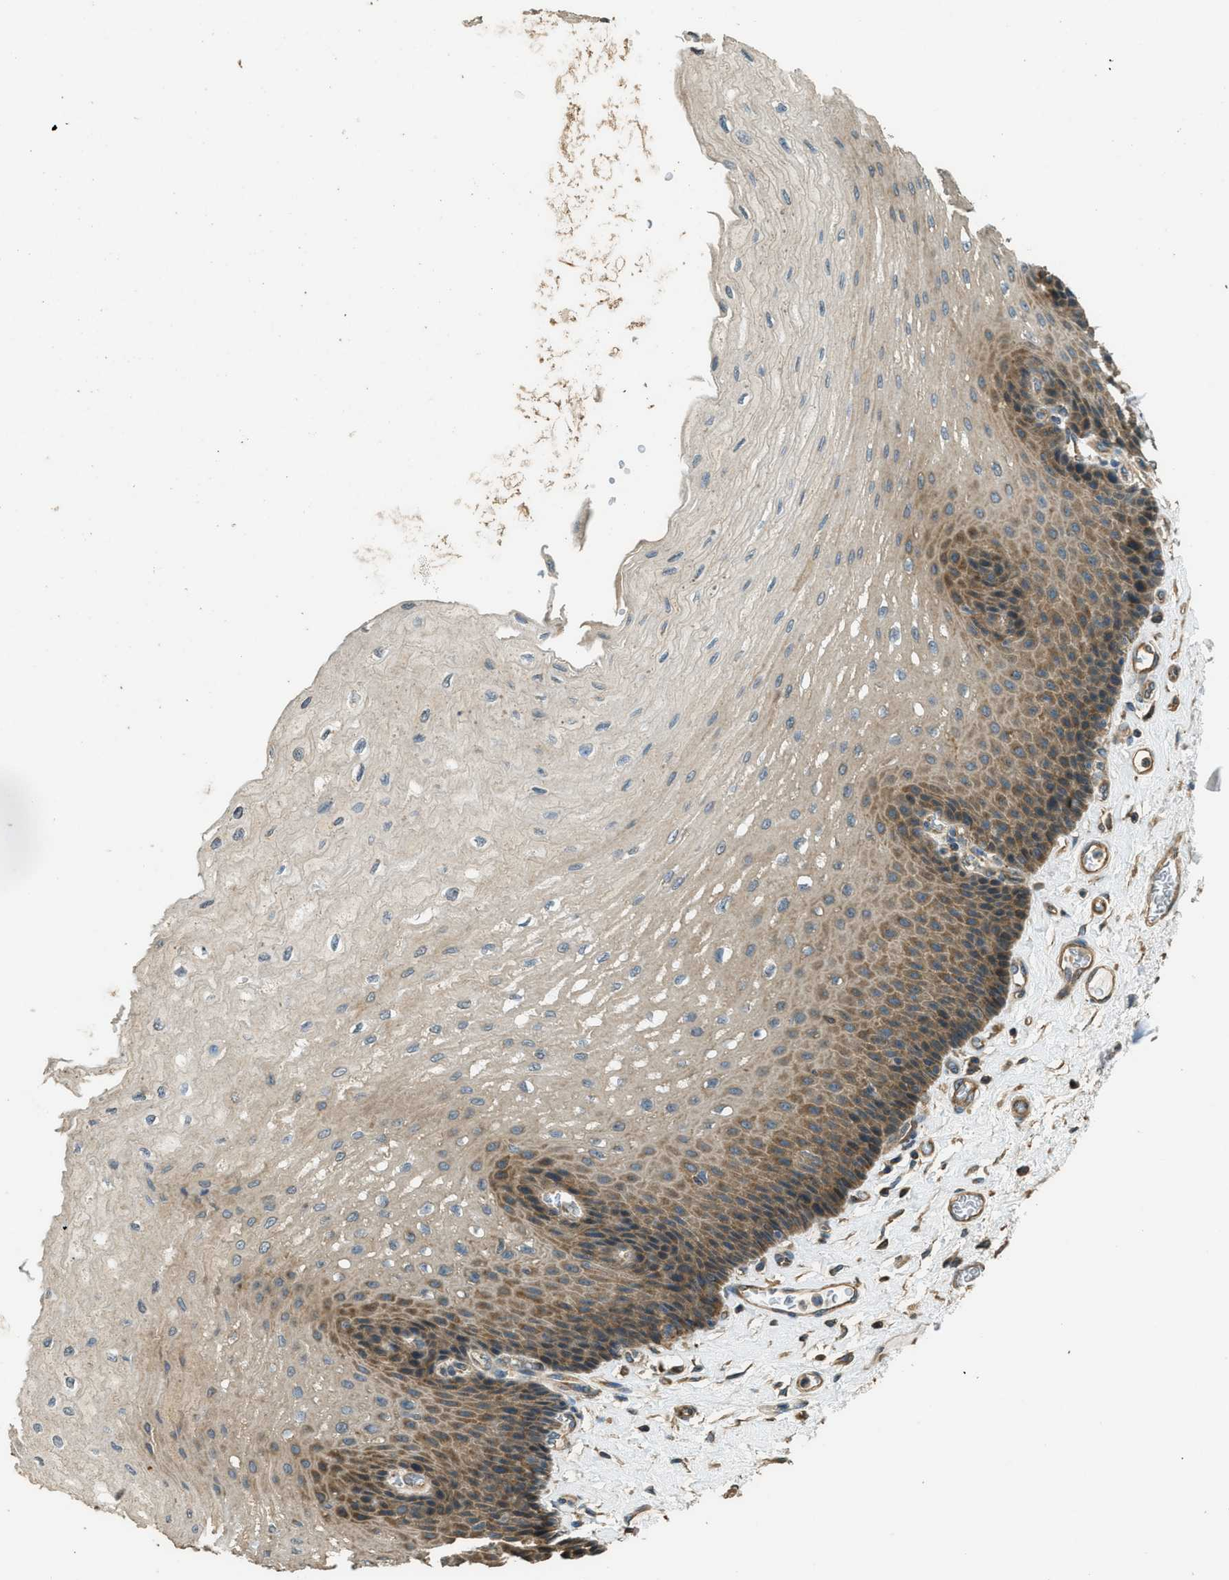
{"staining": {"intensity": "moderate", "quantity": "25%-75%", "location": "cytoplasmic/membranous"}, "tissue": "esophagus", "cell_type": "Squamous epithelial cells", "image_type": "normal", "snomed": [{"axis": "morphology", "description": "Normal tissue, NOS"}, {"axis": "topography", "description": "Esophagus"}], "caption": "Immunohistochemical staining of benign human esophagus exhibits moderate cytoplasmic/membranous protein expression in approximately 25%-75% of squamous epithelial cells. (DAB IHC, brown staining for protein, blue staining for nuclei).", "gene": "MARS1", "patient": {"sex": "female", "age": 72}}